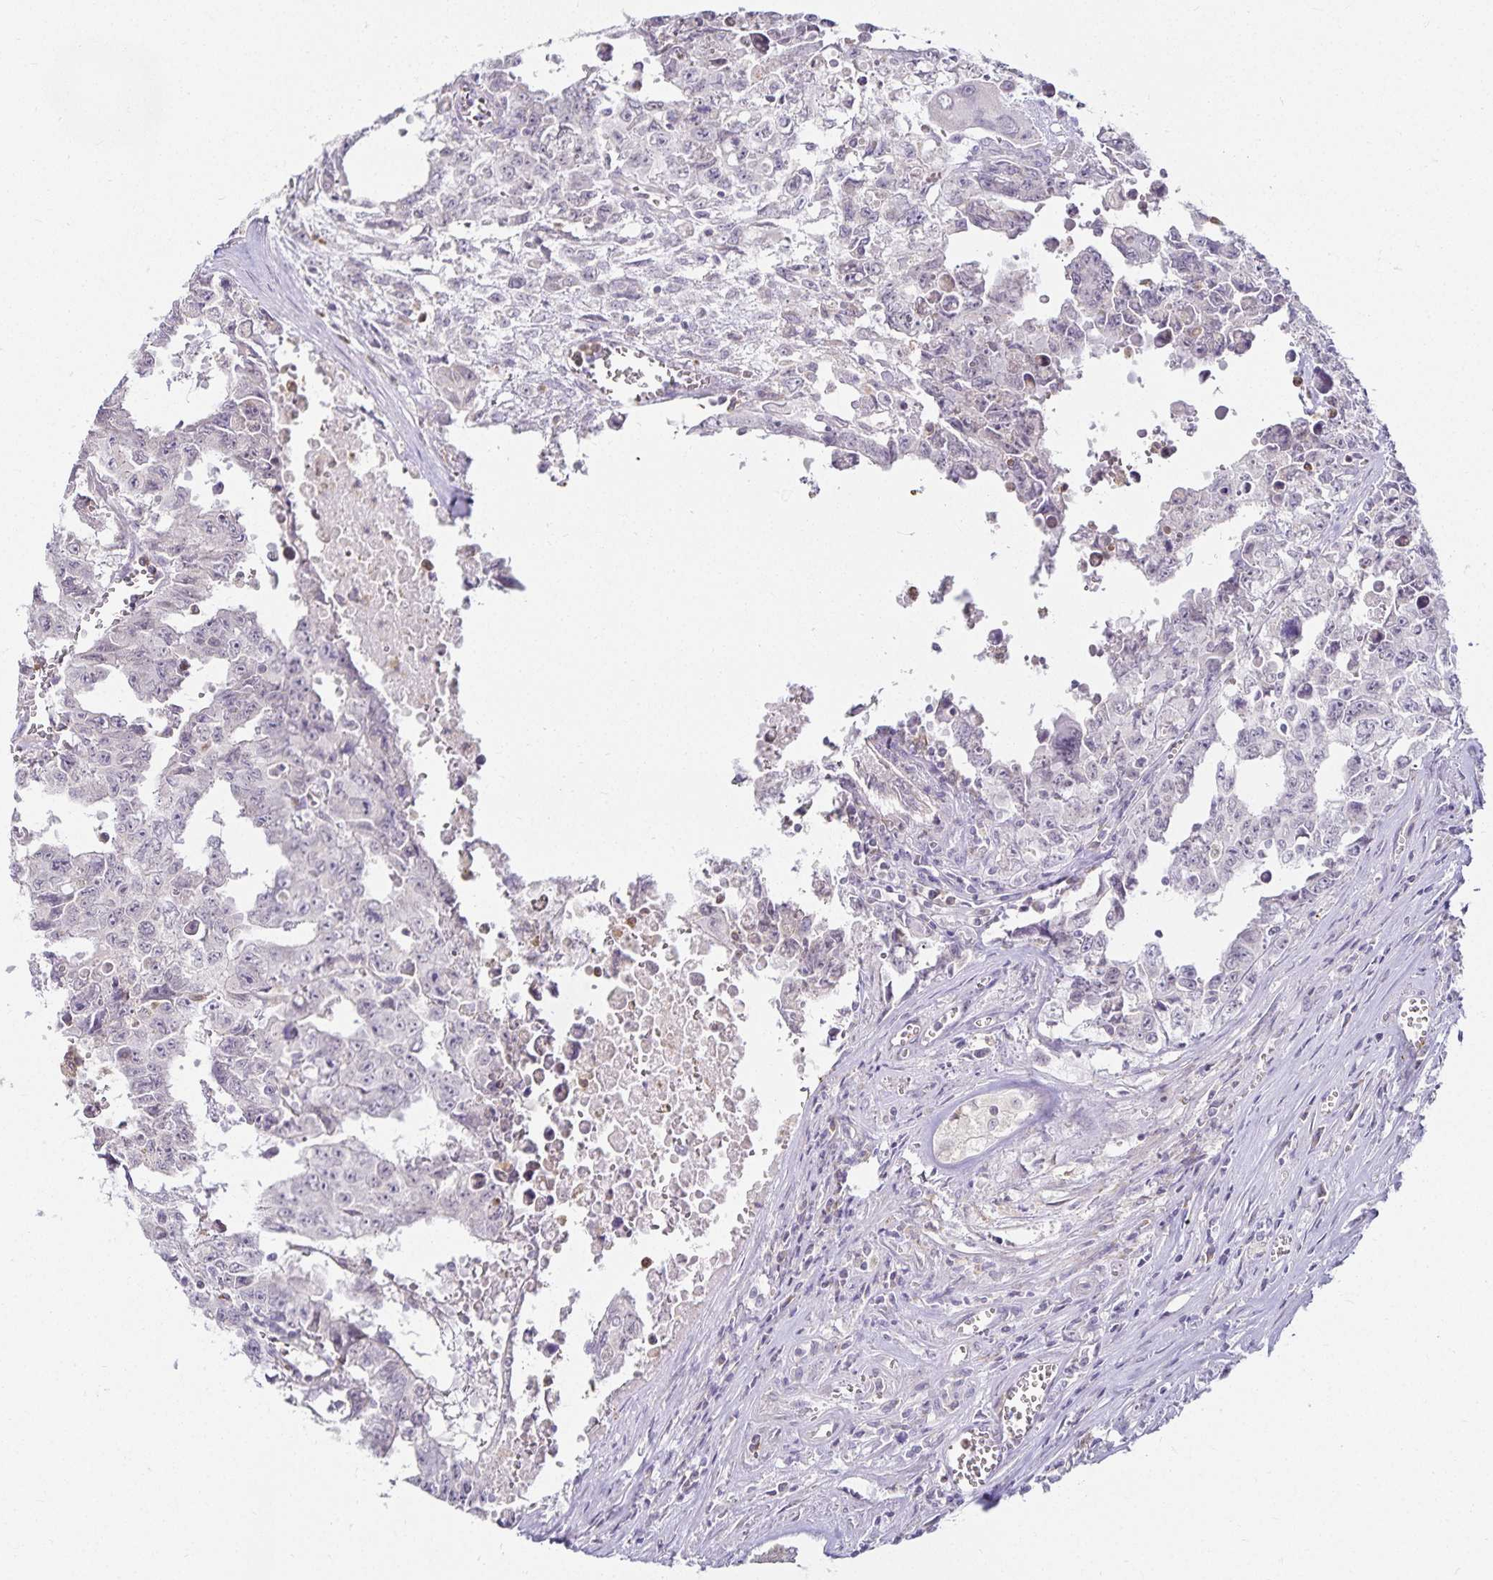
{"staining": {"intensity": "negative", "quantity": "none", "location": "none"}, "tissue": "testis cancer", "cell_type": "Tumor cells", "image_type": "cancer", "snomed": [{"axis": "morphology", "description": "Carcinoma, Embryonal, NOS"}, {"axis": "topography", "description": "Testis"}], "caption": "An immunohistochemistry (IHC) photomicrograph of embryonal carcinoma (testis) is shown. There is no staining in tumor cells of embryonal carcinoma (testis).", "gene": "GP2", "patient": {"sex": "male", "age": 24}}